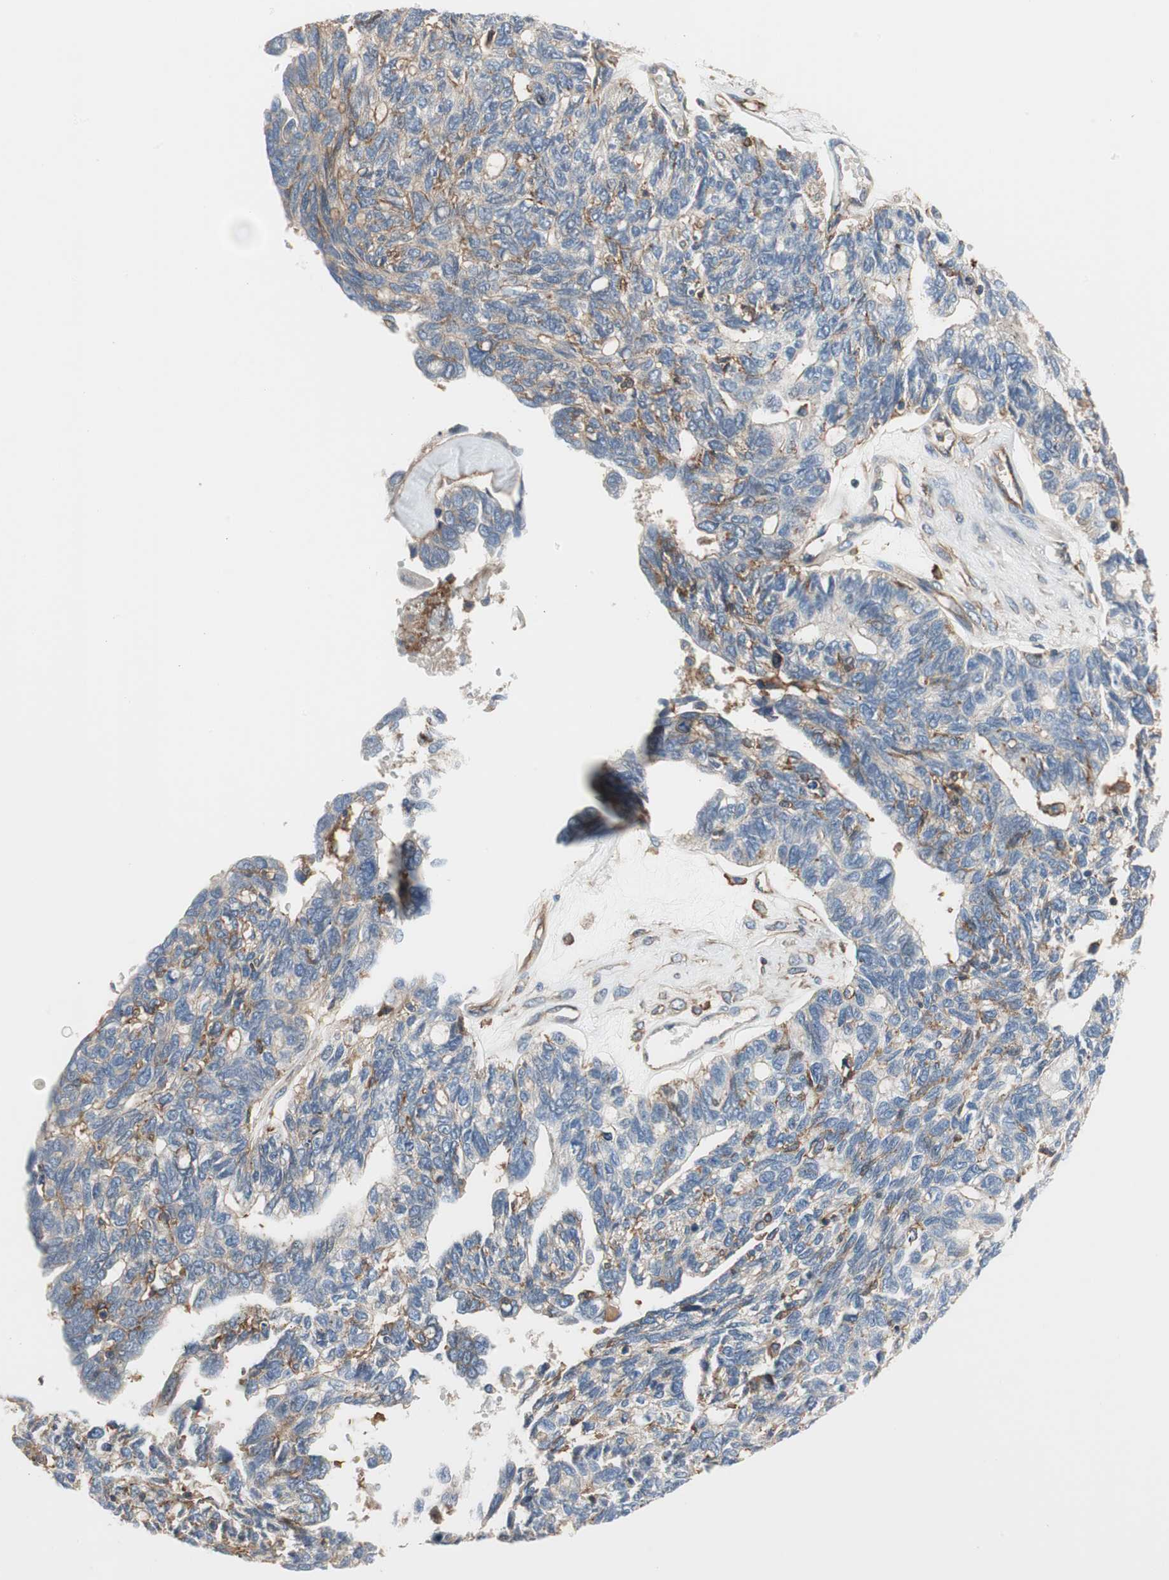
{"staining": {"intensity": "negative", "quantity": "none", "location": "none"}, "tissue": "ovarian cancer", "cell_type": "Tumor cells", "image_type": "cancer", "snomed": [{"axis": "morphology", "description": "Cystadenocarcinoma, serous, NOS"}, {"axis": "topography", "description": "Ovary"}], "caption": "Immunohistochemistry of ovarian serous cystadenocarcinoma exhibits no expression in tumor cells.", "gene": "IL1RL1", "patient": {"sex": "female", "age": 79}}